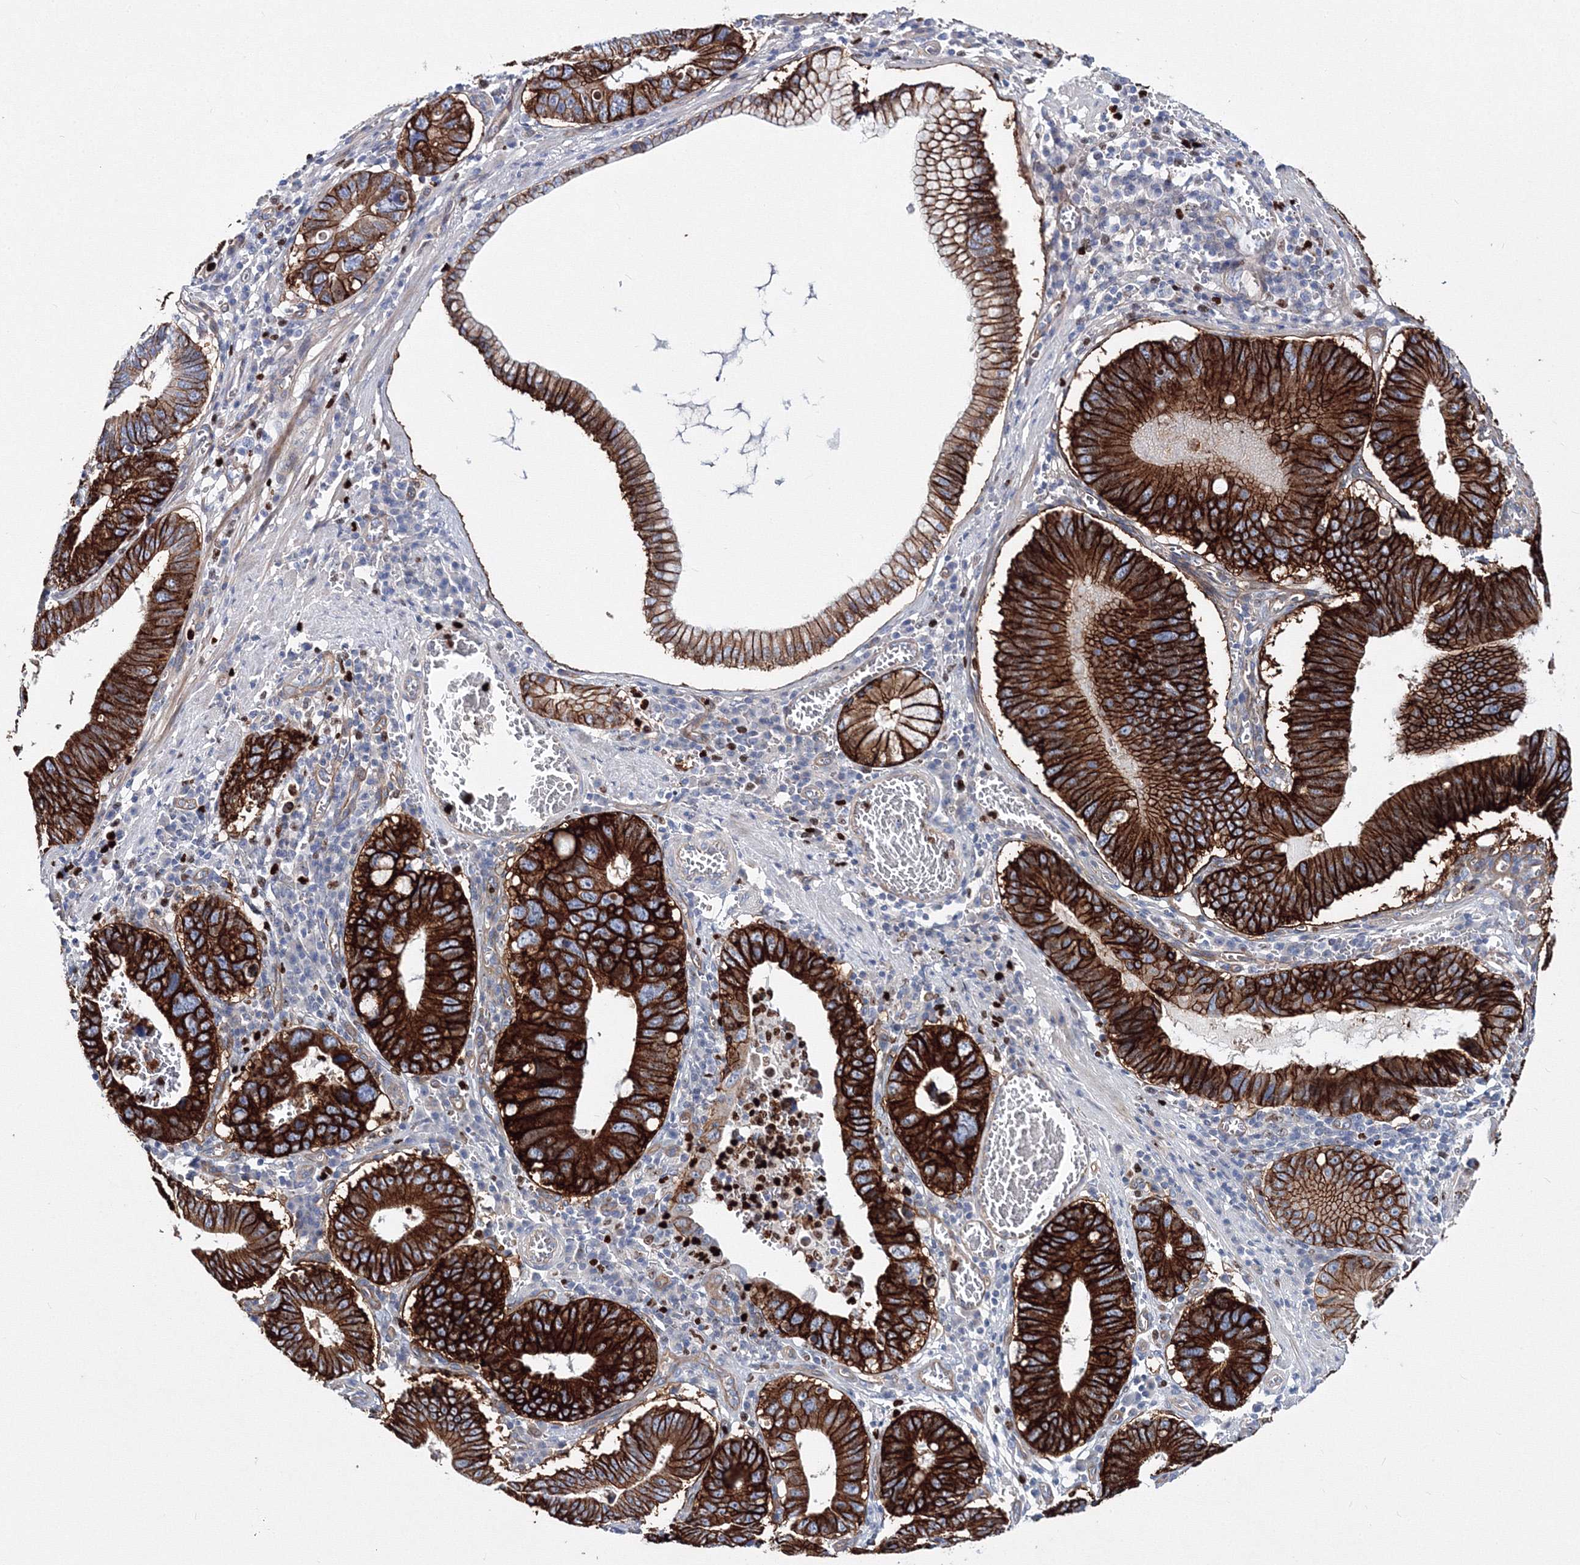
{"staining": {"intensity": "strong", "quantity": ">75%", "location": "cytoplasmic/membranous"}, "tissue": "stomach cancer", "cell_type": "Tumor cells", "image_type": "cancer", "snomed": [{"axis": "morphology", "description": "Adenocarcinoma, NOS"}, {"axis": "topography", "description": "Stomach"}, {"axis": "topography", "description": "Gastric cardia"}], "caption": "IHC staining of stomach cancer, which exhibits high levels of strong cytoplasmic/membranous positivity in about >75% of tumor cells indicating strong cytoplasmic/membranous protein positivity. The staining was performed using DAB (3,3'-diaminobenzidine) (brown) for protein detection and nuclei were counterstained in hematoxylin (blue).", "gene": "C11orf52", "patient": {"sex": "male", "age": 59}}